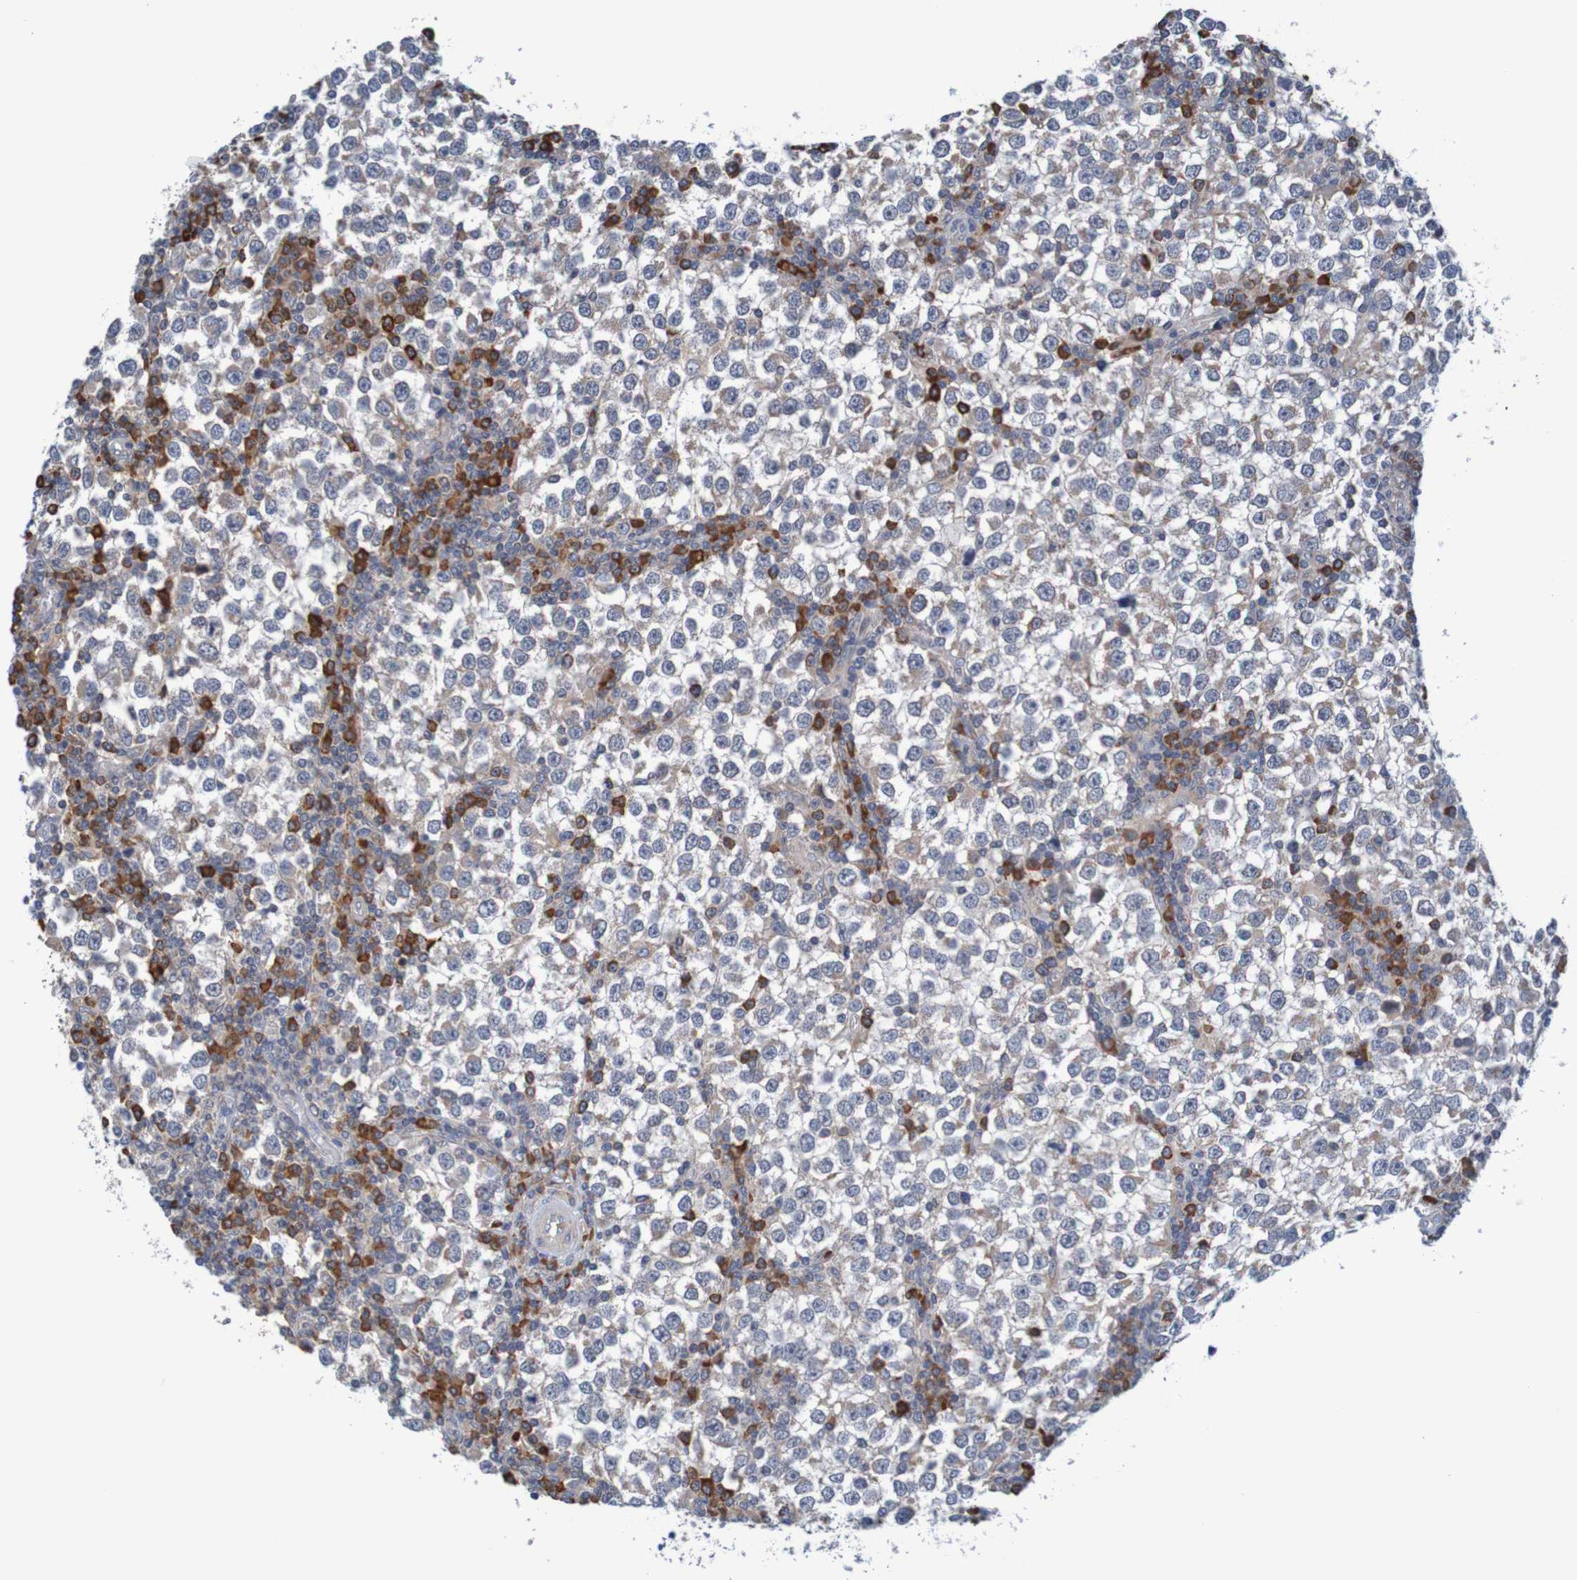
{"staining": {"intensity": "weak", "quantity": ">75%", "location": "cytoplasmic/membranous"}, "tissue": "testis cancer", "cell_type": "Tumor cells", "image_type": "cancer", "snomed": [{"axis": "morphology", "description": "Seminoma, NOS"}, {"axis": "topography", "description": "Testis"}], "caption": "Testis cancer (seminoma) stained for a protein reveals weak cytoplasmic/membranous positivity in tumor cells. (DAB IHC with brightfield microscopy, high magnification).", "gene": "CLDN18", "patient": {"sex": "male", "age": 65}}